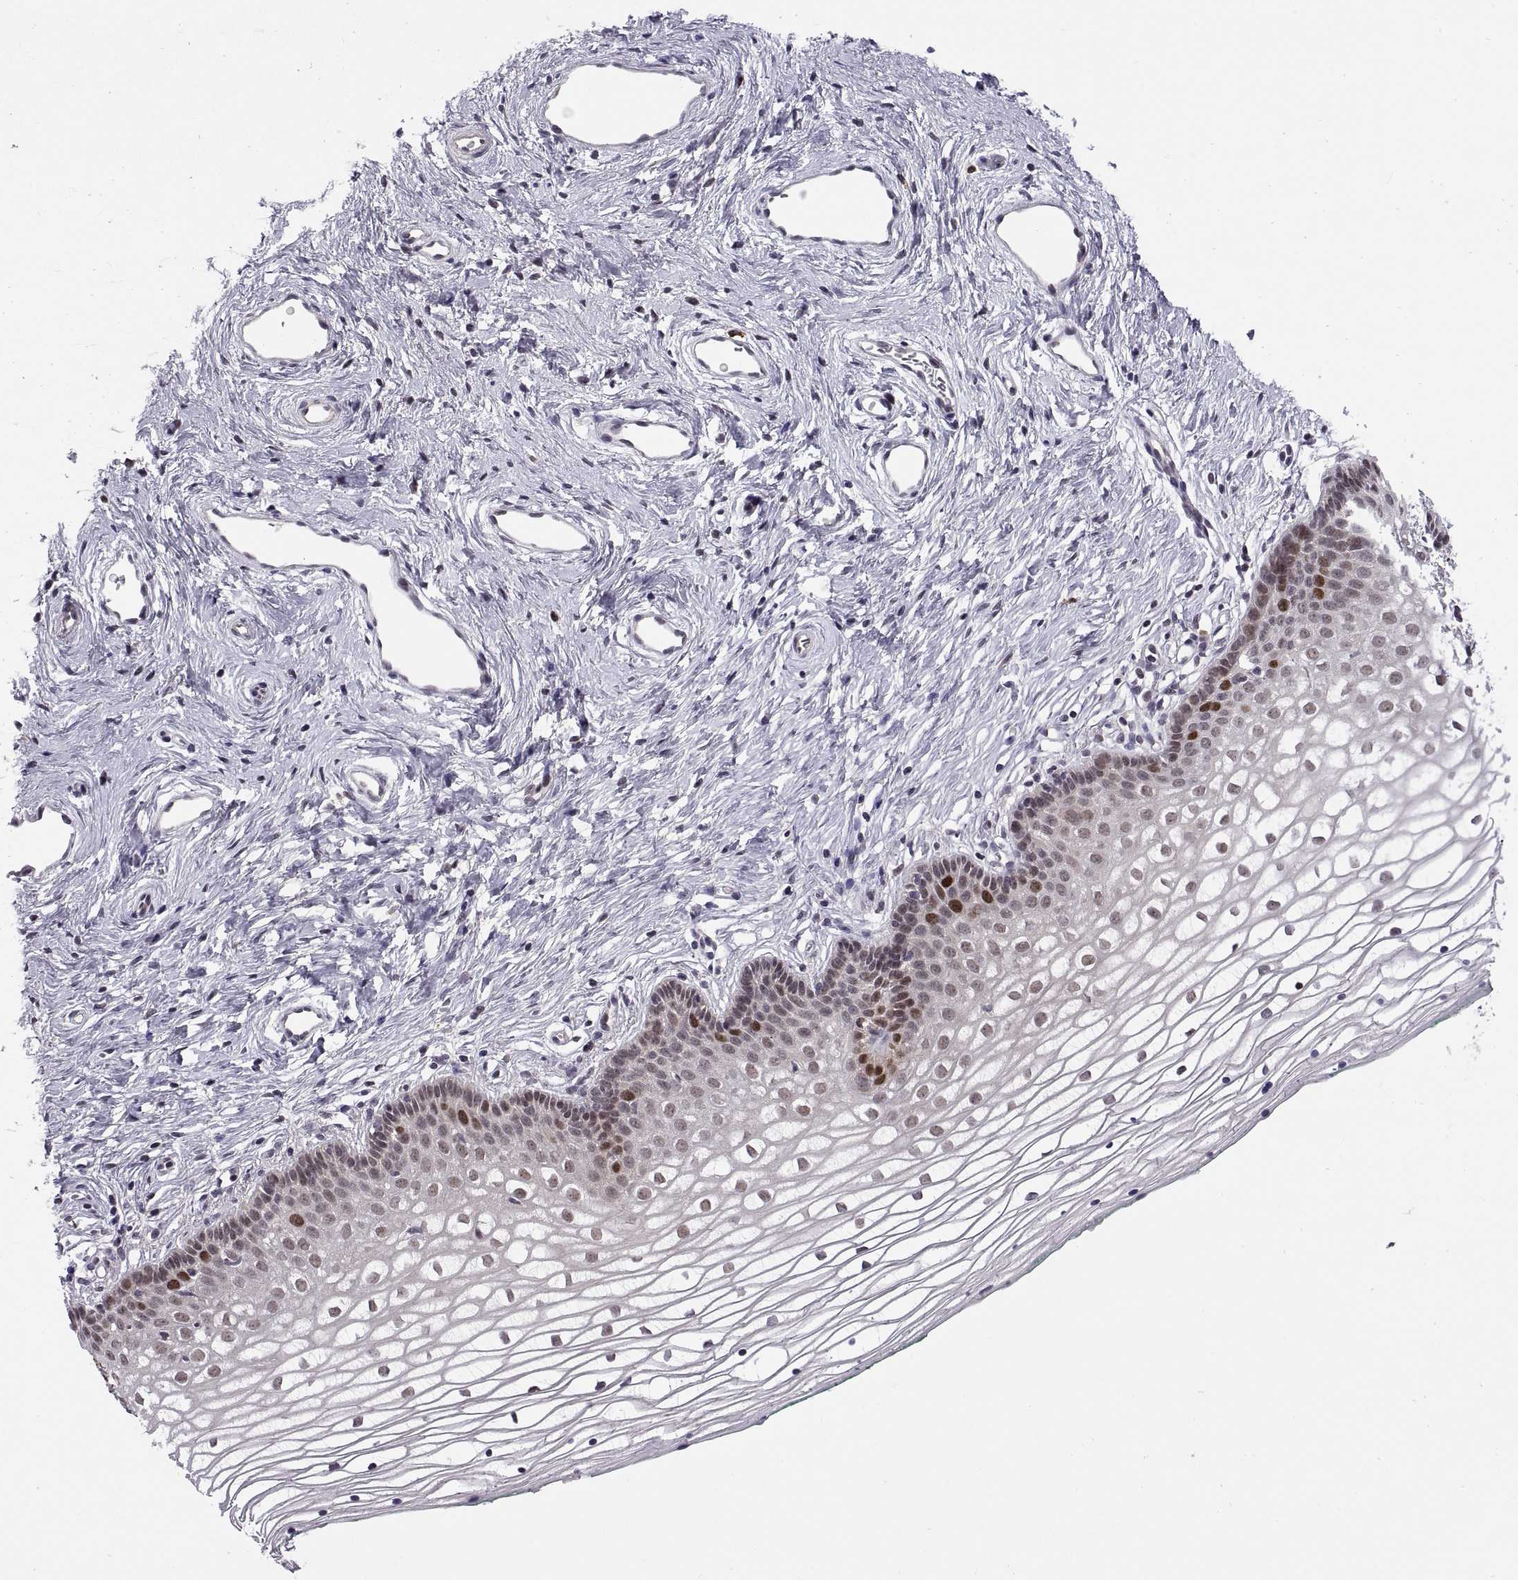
{"staining": {"intensity": "moderate", "quantity": "<25%", "location": "nuclear"}, "tissue": "vagina", "cell_type": "Squamous epithelial cells", "image_type": "normal", "snomed": [{"axis": "morphology", "description": "Normal tissue, NOS"}, {"axis": "topography", "description": "Vagina"}], "caption": "Immunohistochemistry (DAB (3,3'-diaminobenzidine)) staining of benign human vagina demonstrates moderate nuclear protein staining in approximately <25% of squamous epithelial cells.", "gene": "CHFR", "patient": {"sex": "female", "age": 36}}